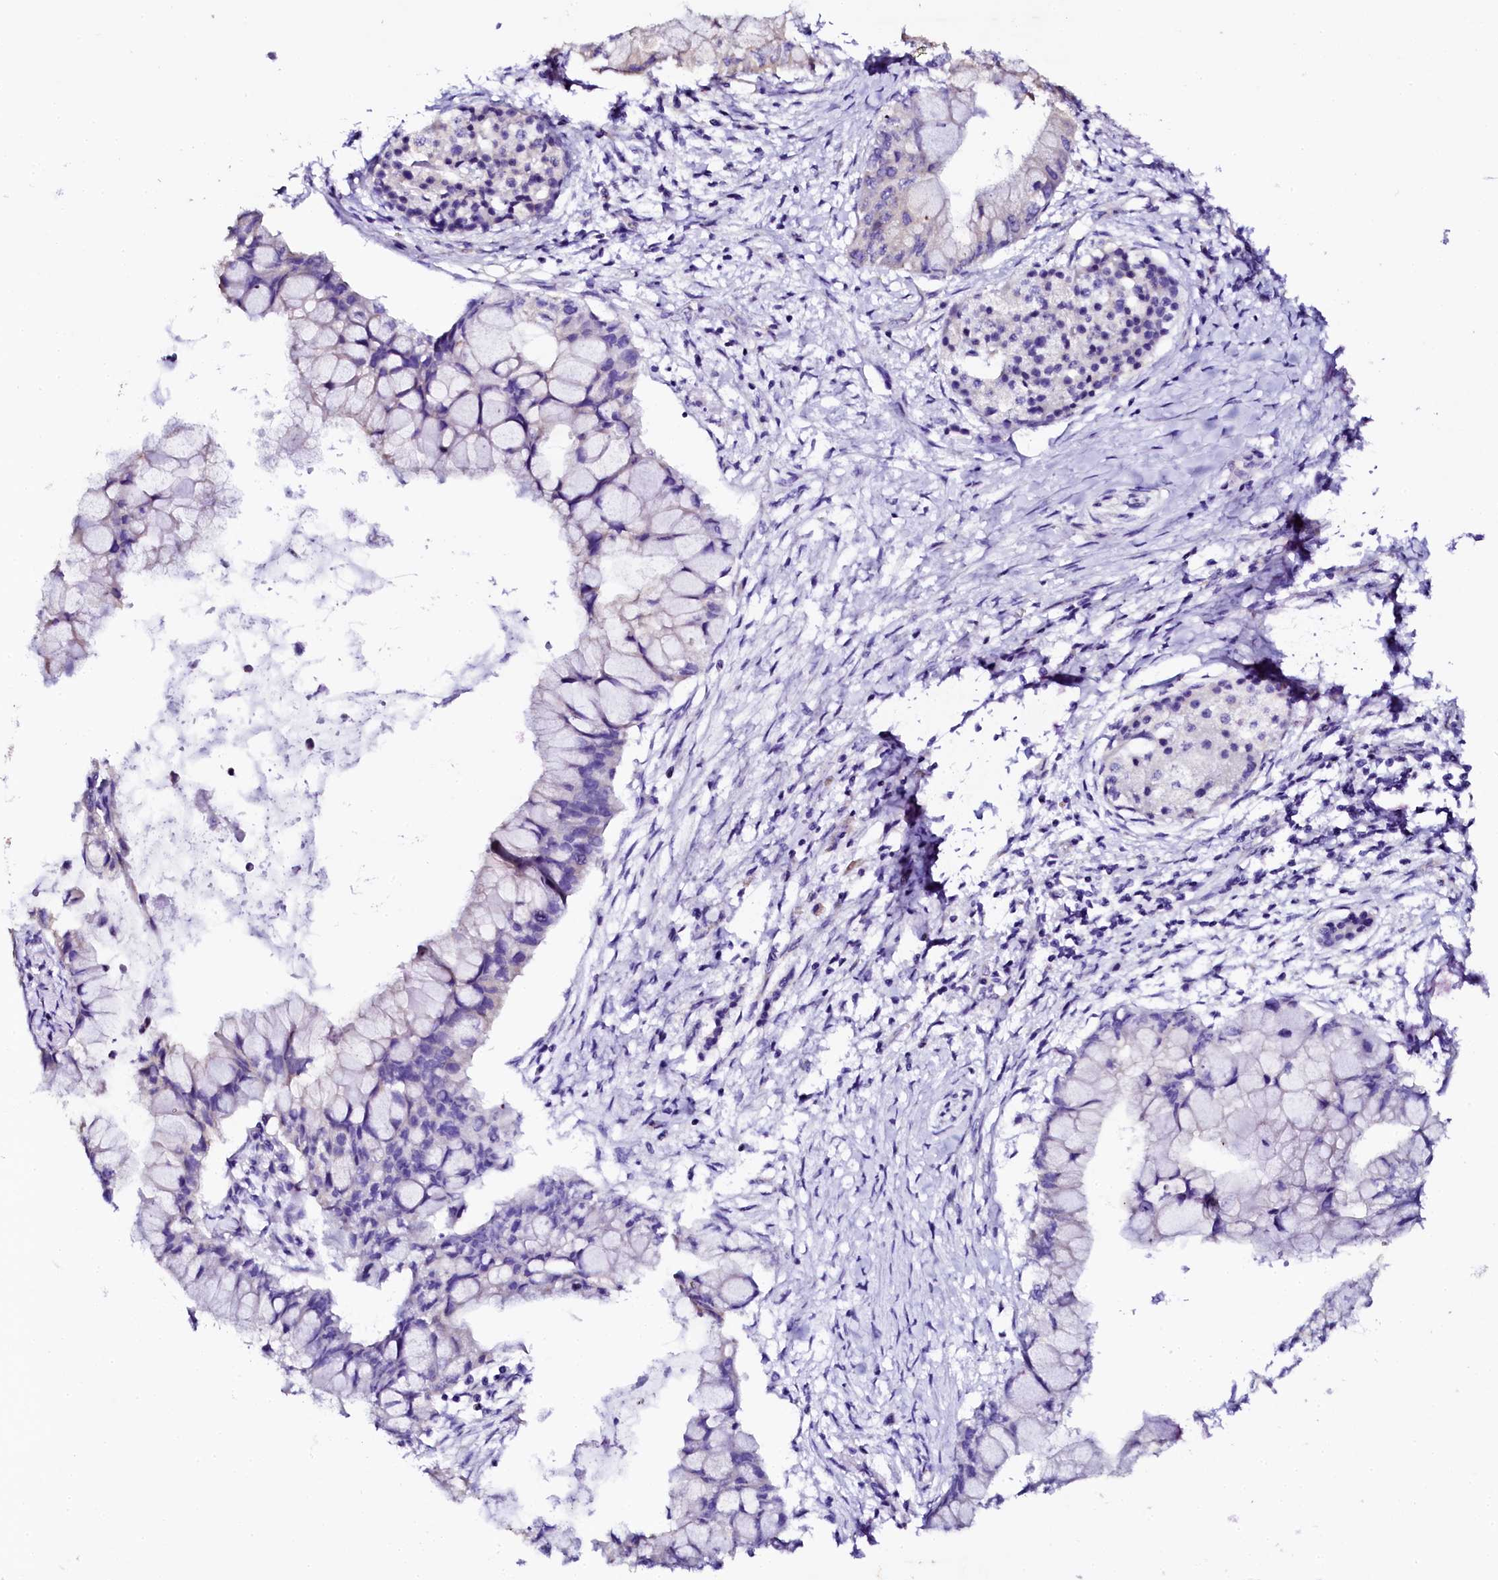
{"staining": {"intensity": "negative", "quantity": "none", "location": "none"}, "tissue": "pancreatic cancer", "cell_type": "Tumor cells", "image_type": "cancer", "snomed": [{"axis": "morphology", "description": "Adenocarcinoma, NOS"}, {"axis": "topography", "description": "Pancreas"}], "caption": "Immunohistochemical staining of human pancreatic cancer (adenocarcinoma) shows no significant positivity in tumor cells.", "gene": "NAA16", "patient": {"sex": "male", "age": 48}}